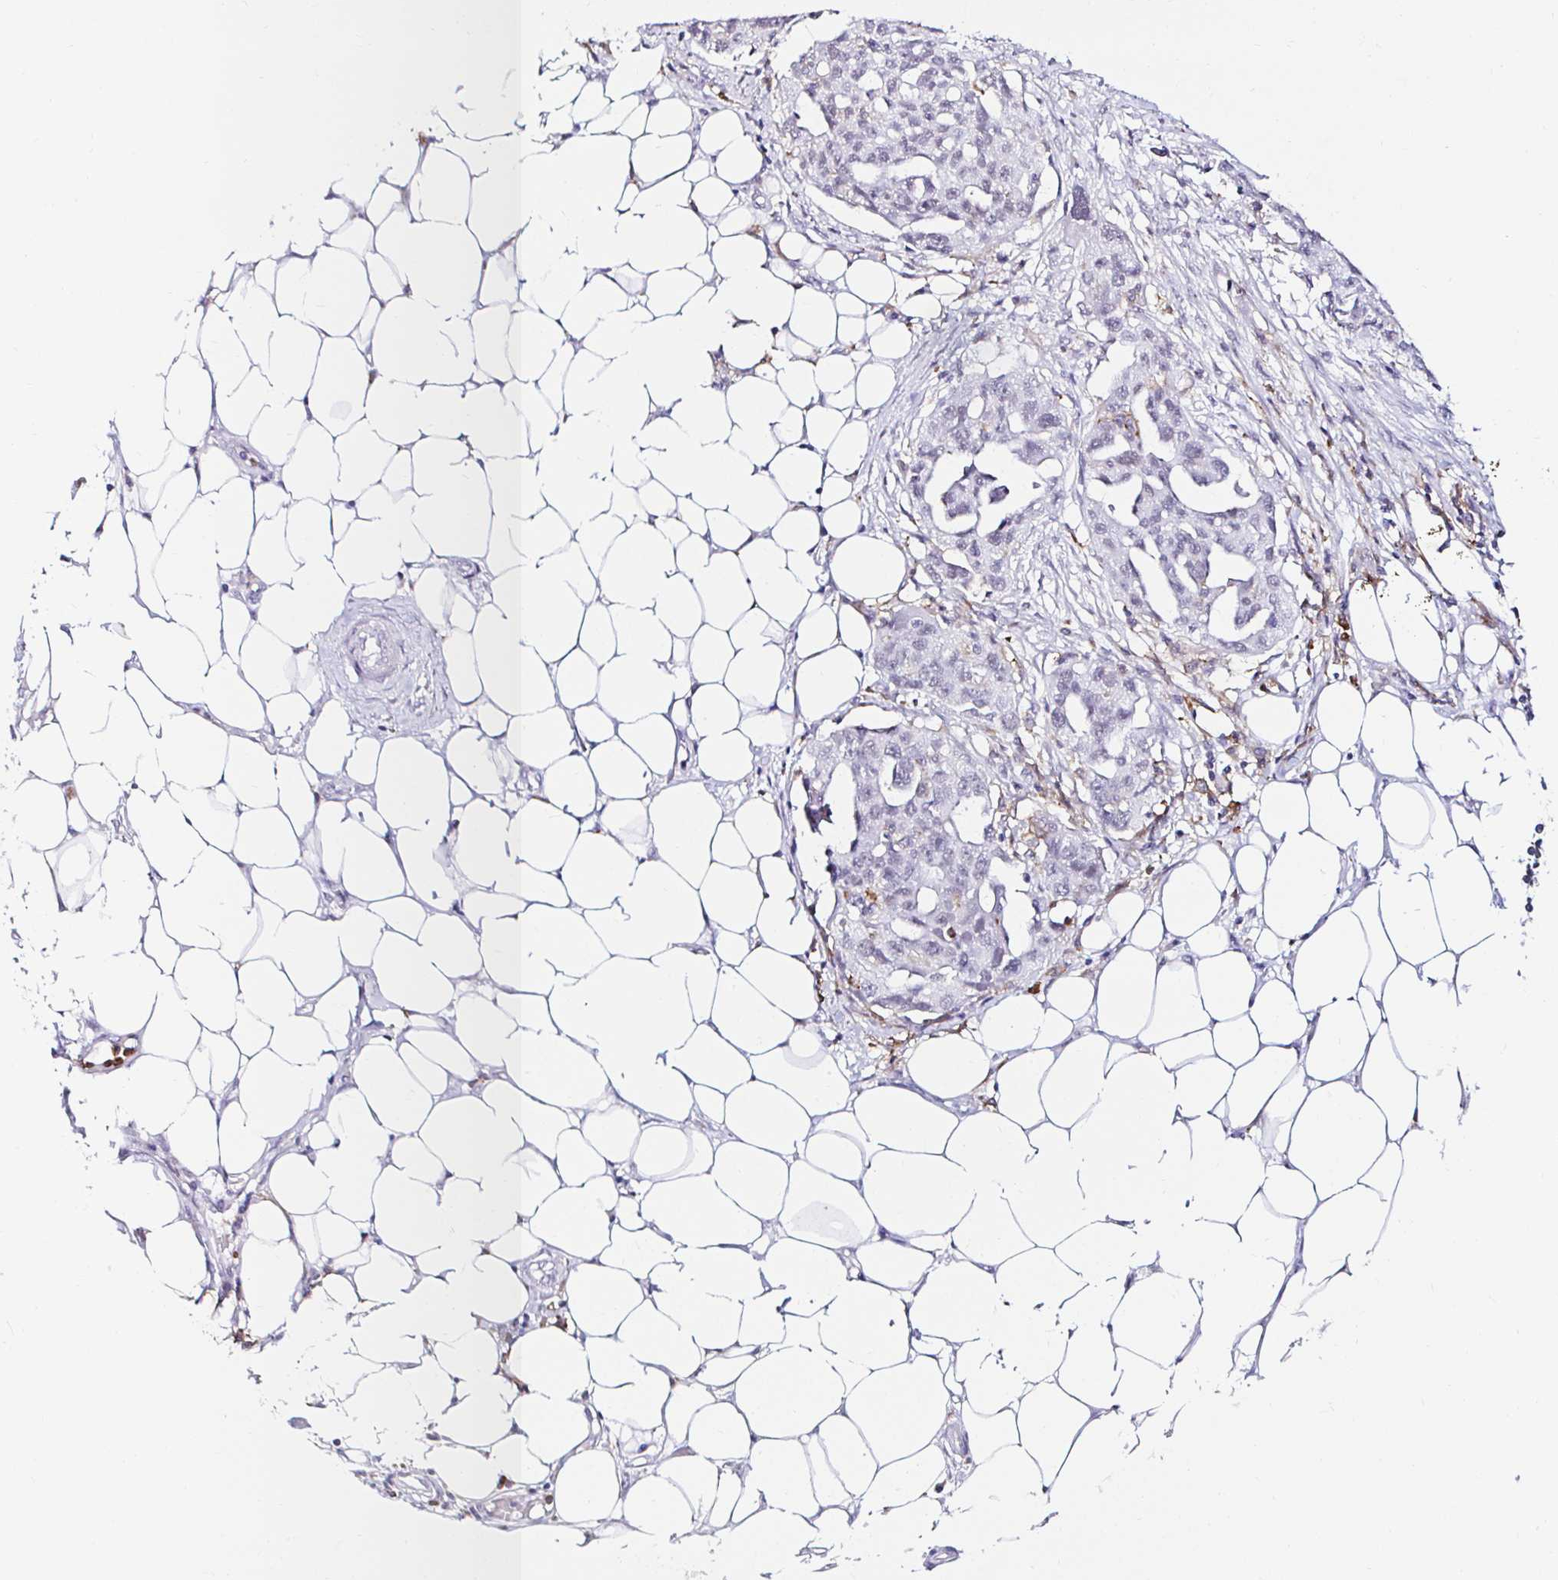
{"staining": {"intensity": "negative", "quantity": "none", "location": "none"}, "tissue": "ovarian cancer", "cell_type": "Tumor cells", "image_type": "cancer", "snomed": [{"axis": "morphology", "description": "Carcinoma, endometroid"}, {"axis": "morphology", "description": "Cystadenocarcinoma, serous, NOS"}, {"axis": "topography", "description": "Ovary"}], "caption": "Human ovarian cancer (serous cystadenocarcinoma) stained for a protein using IHC demonstrates no positivity in tumor cells.", "gene": "CYBB", "patient": {"sex": "female", "age": 45}}